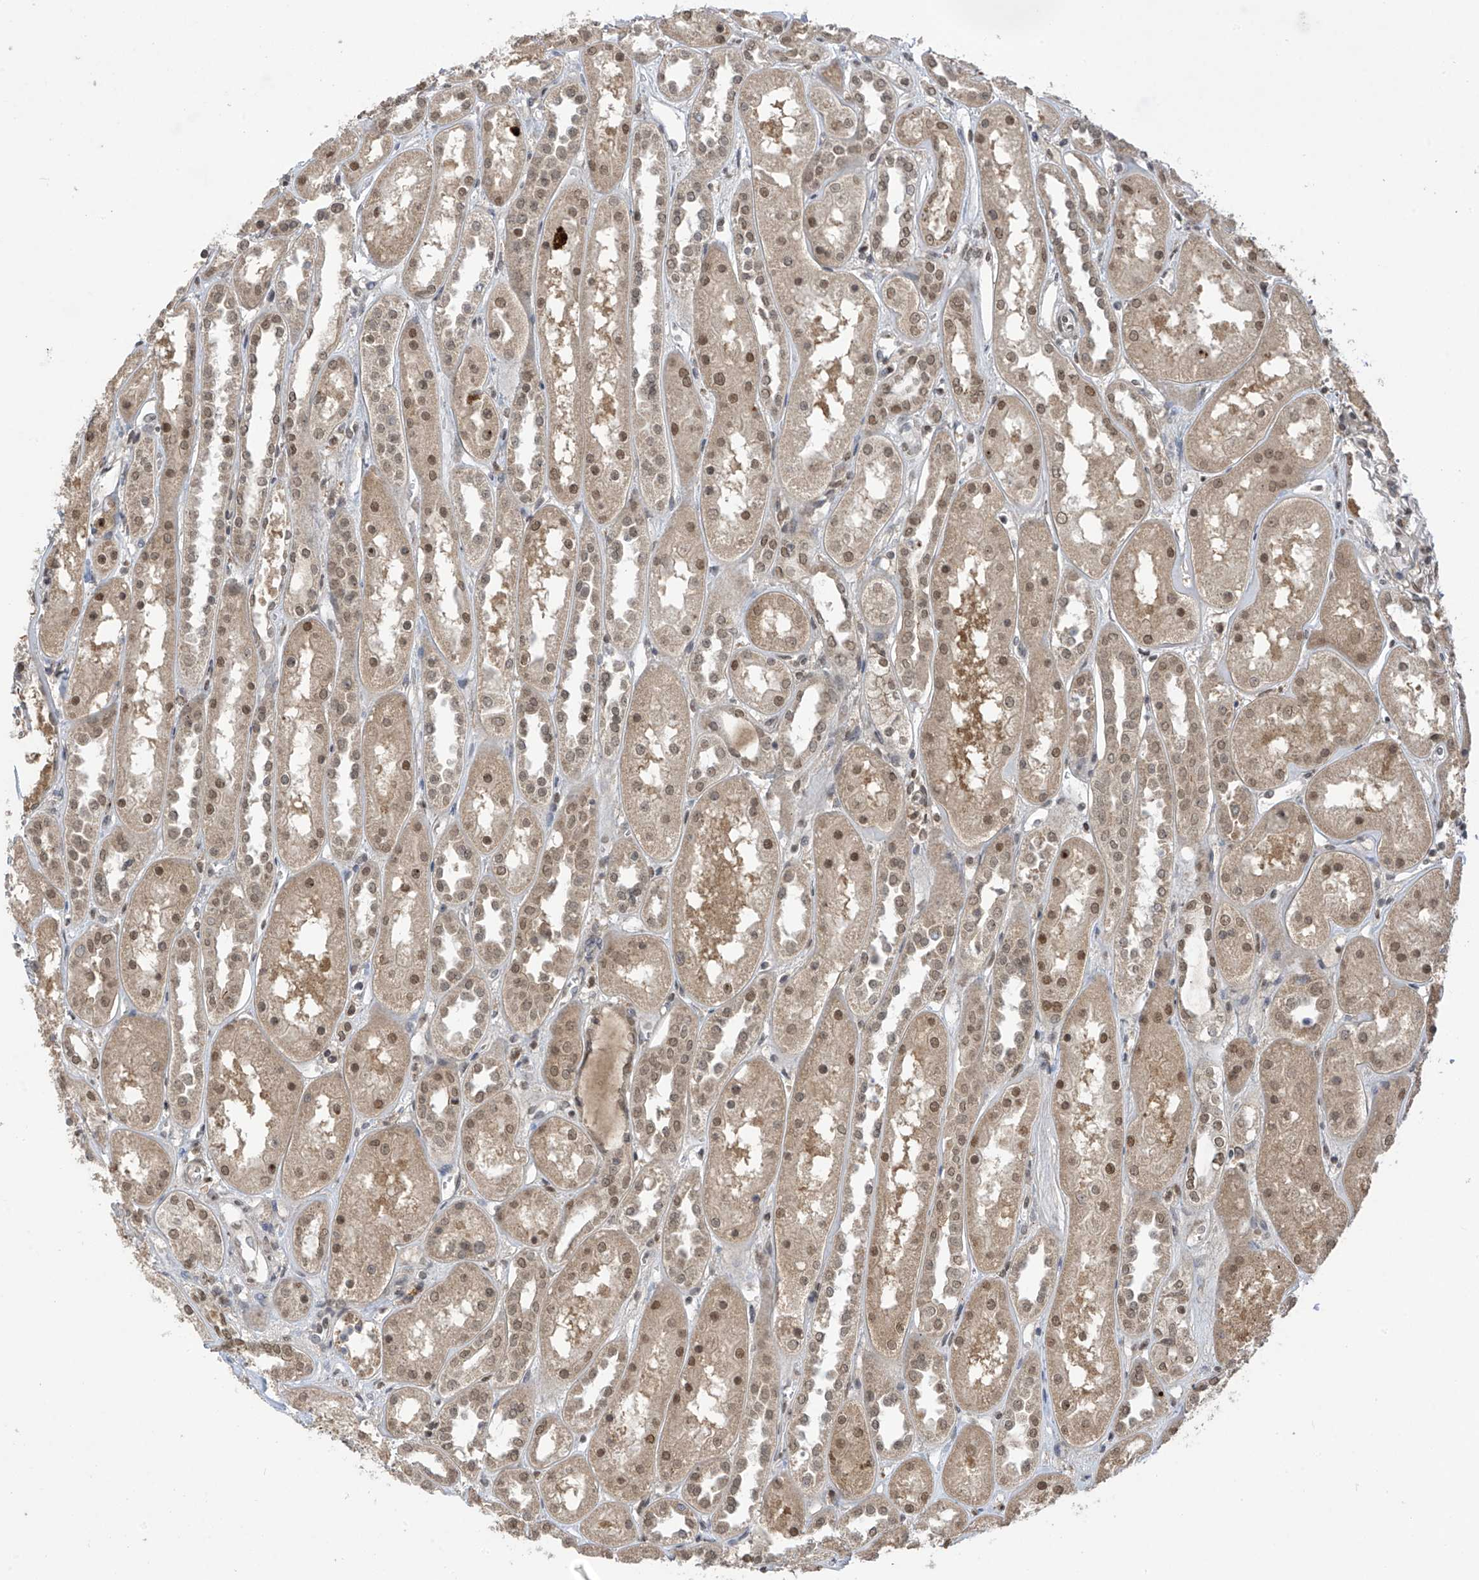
{"staining": {"intensity": "weak", "quantity": "25%-75%", "location": "nuclear"}, "tissue": "kidney", "cell_type": "Cells in glomeruli", "image_type": "normal", "snomed": [{"axis": "morphology", "description": "Normal tissue, NOS"}, {"axis": "topography", "description": "Kidney"}], "caption": "Cells in glomeruli display low levels of weak nuclear expression in about 25%-75% of cells in normal kidney. The staining is performed using DAB brown chromogen to label protein expression. The nuclei are counter-stained blue using hematoxylin.", "gene": "LCOR", "patient": {"sex": "male", "age": 70}}